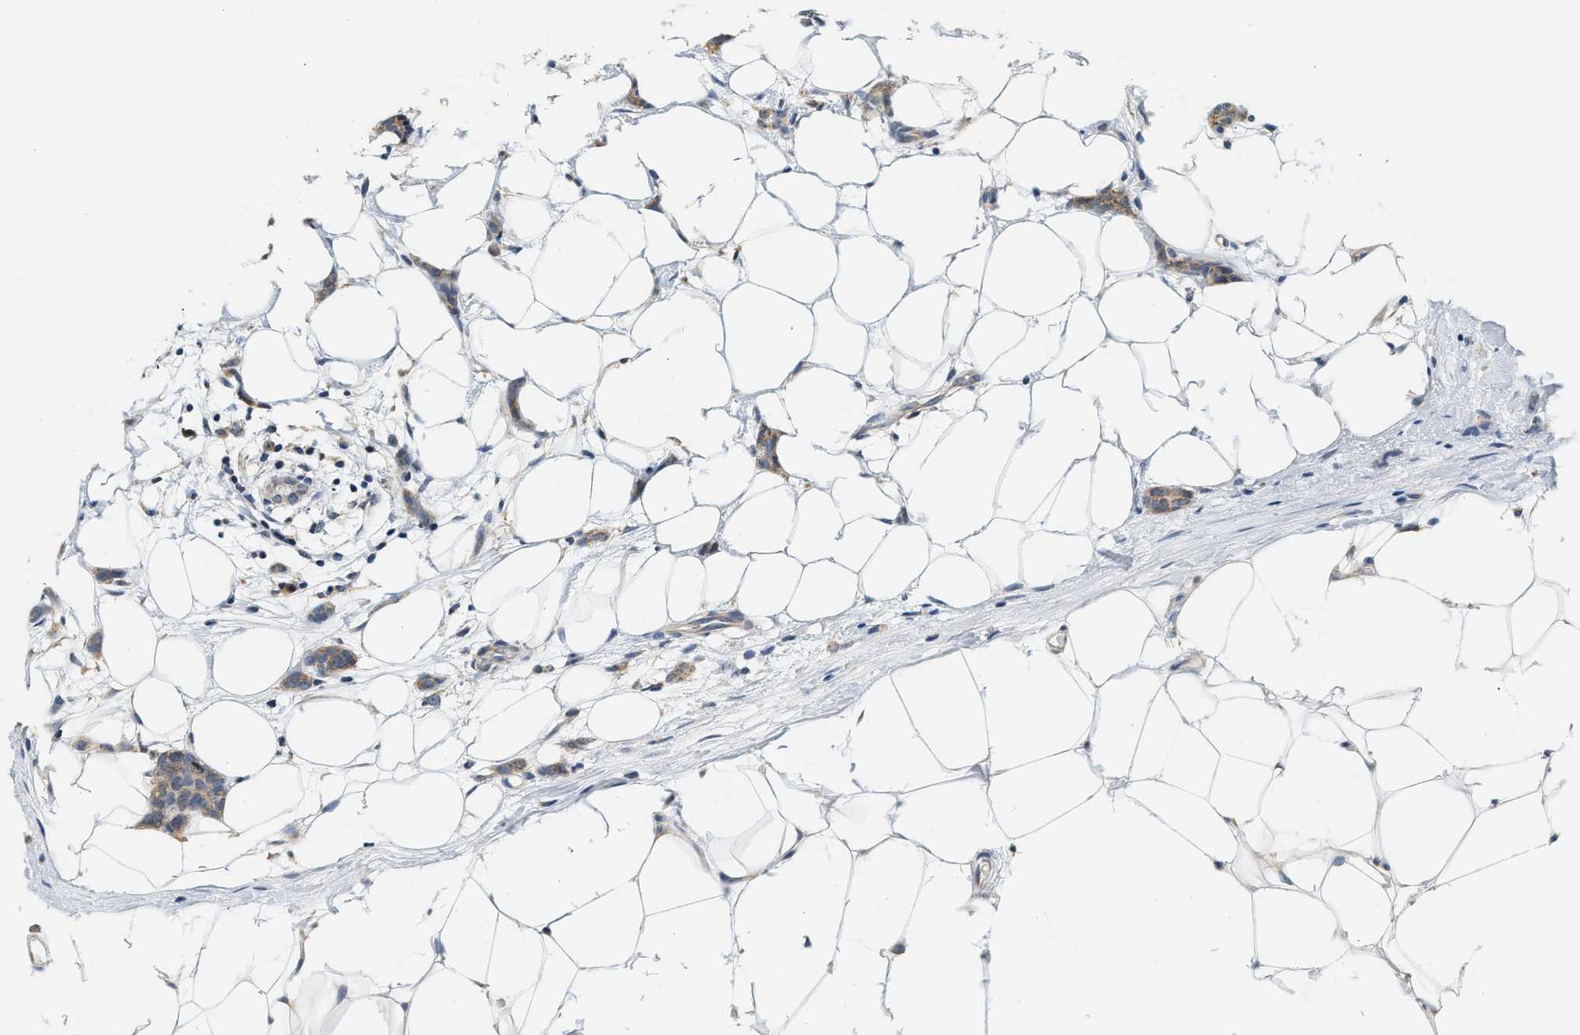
{"staining": {"intensity": "weak", "quantity": ">75%", "location": "cytoplasmic/membranous"}, "tissue": "breast cancer", "cell_type": "Tumor cells", "image_type": "cancer", "snomed": [{"axis": "morphology", "description": "Lobular carcinoma"}, {"axis": "topography", "description": "Skin"}, {"axis": "topography", "description": "Breast"}], "caption": "Tumor cells demonstrate low levels of weak cytoplasmic/membranous expression in about >75% of cells in human lobular carcinoma (breast).", "gene": "GIGYF1", "patient": {"sex": "female", "age": 46}}